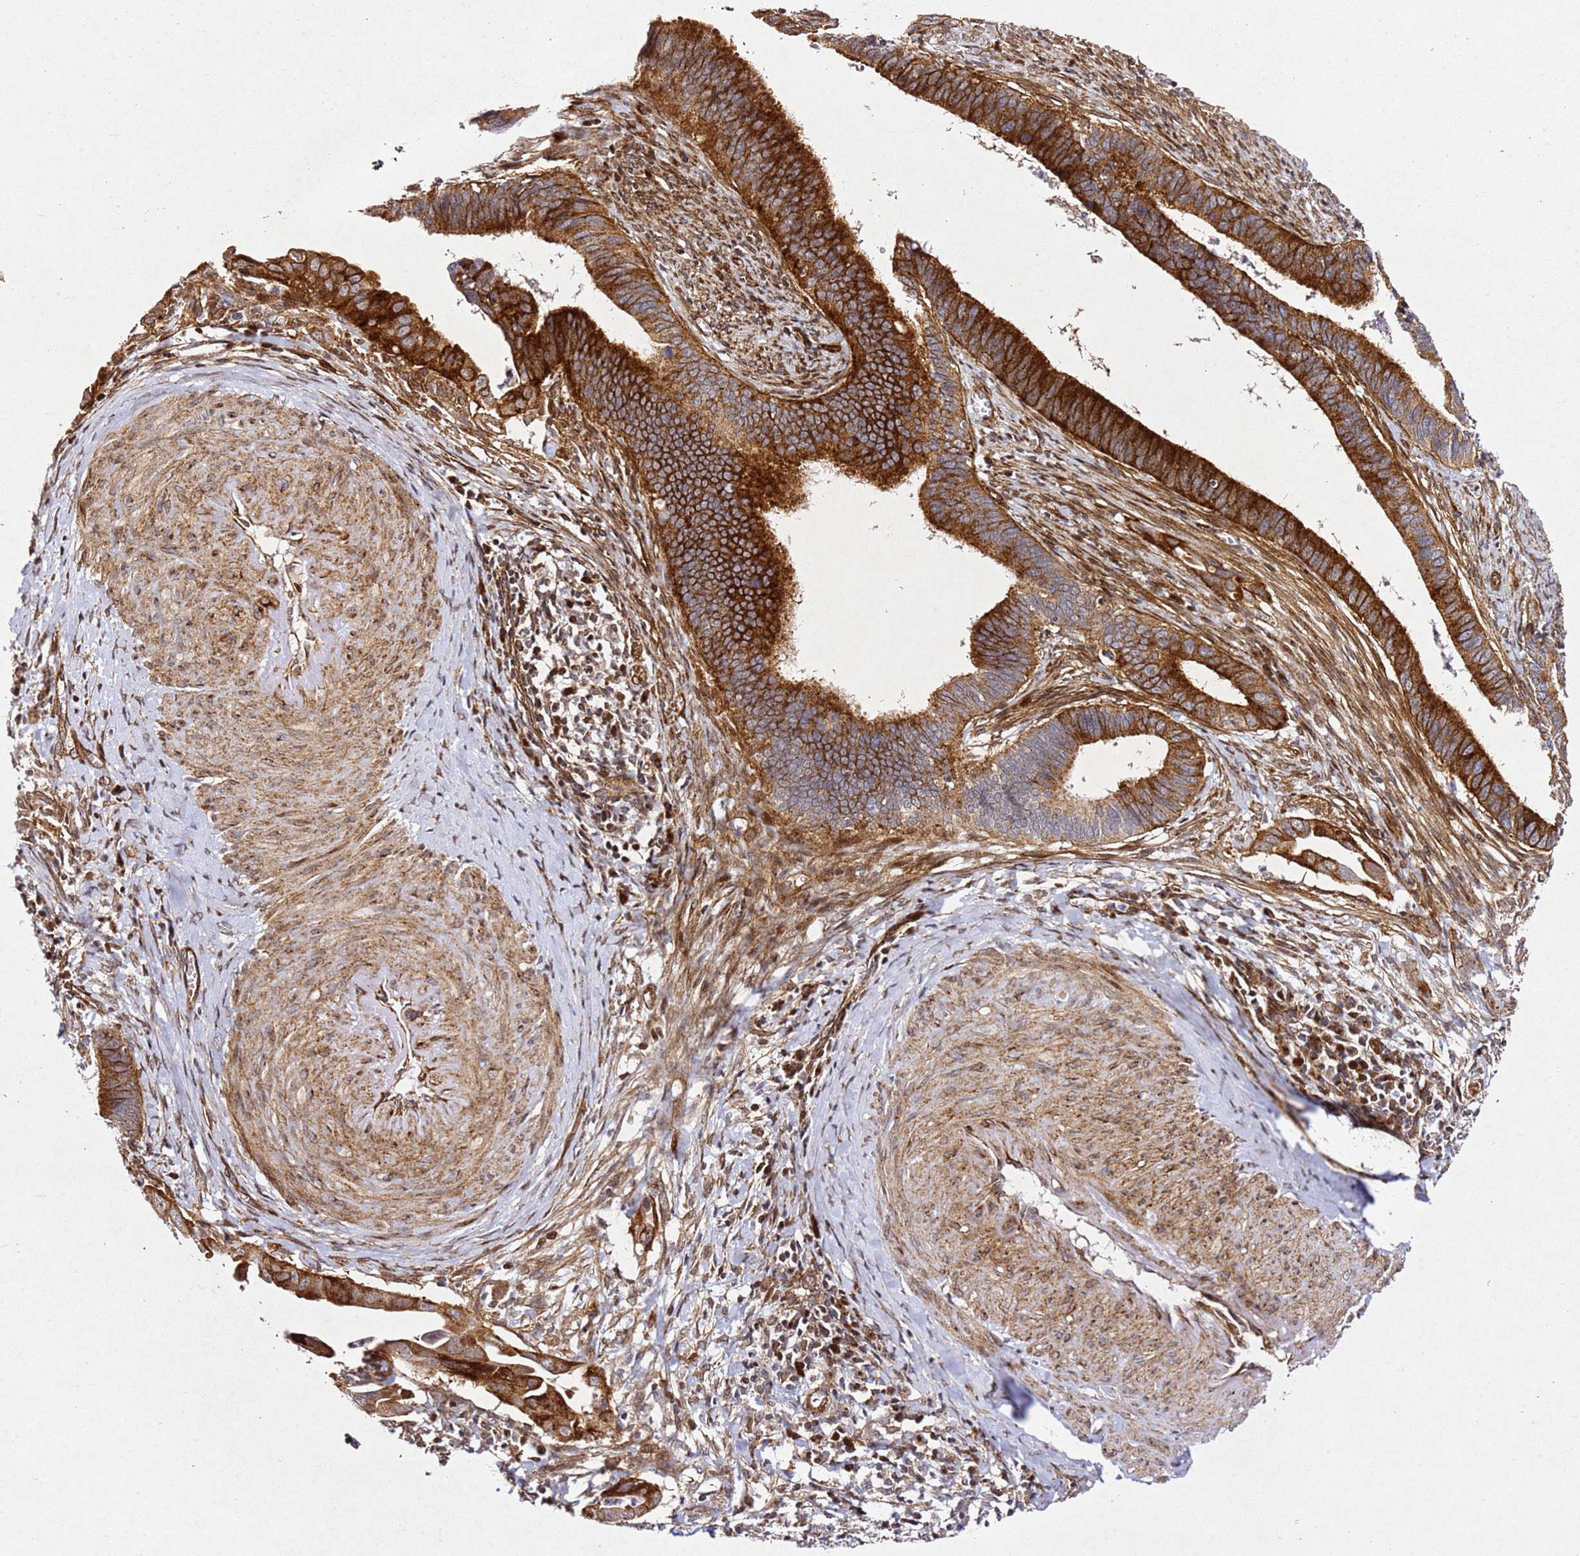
{"staining": {"intensity": "strong", "quantity": ">75%", "location": "cytoplasmic/membranous"}, "tissue": "cervical cancer", "cell_type": "Tumor cells", "image_type": "cancer", "snomed": [{"axis": "morphology", "description": "Adenocarcinoma, NOS"}, {"axis": "topography", "description": "Cervix"}], "caption": "Immunohistochemical staining of human cervical cancer displays high levels of strong cytoplasmic/membranous protein staining in about >75% of tumor cells.", "gene": "ZNF296", "patient": {"sex": "female", "age": 42}}